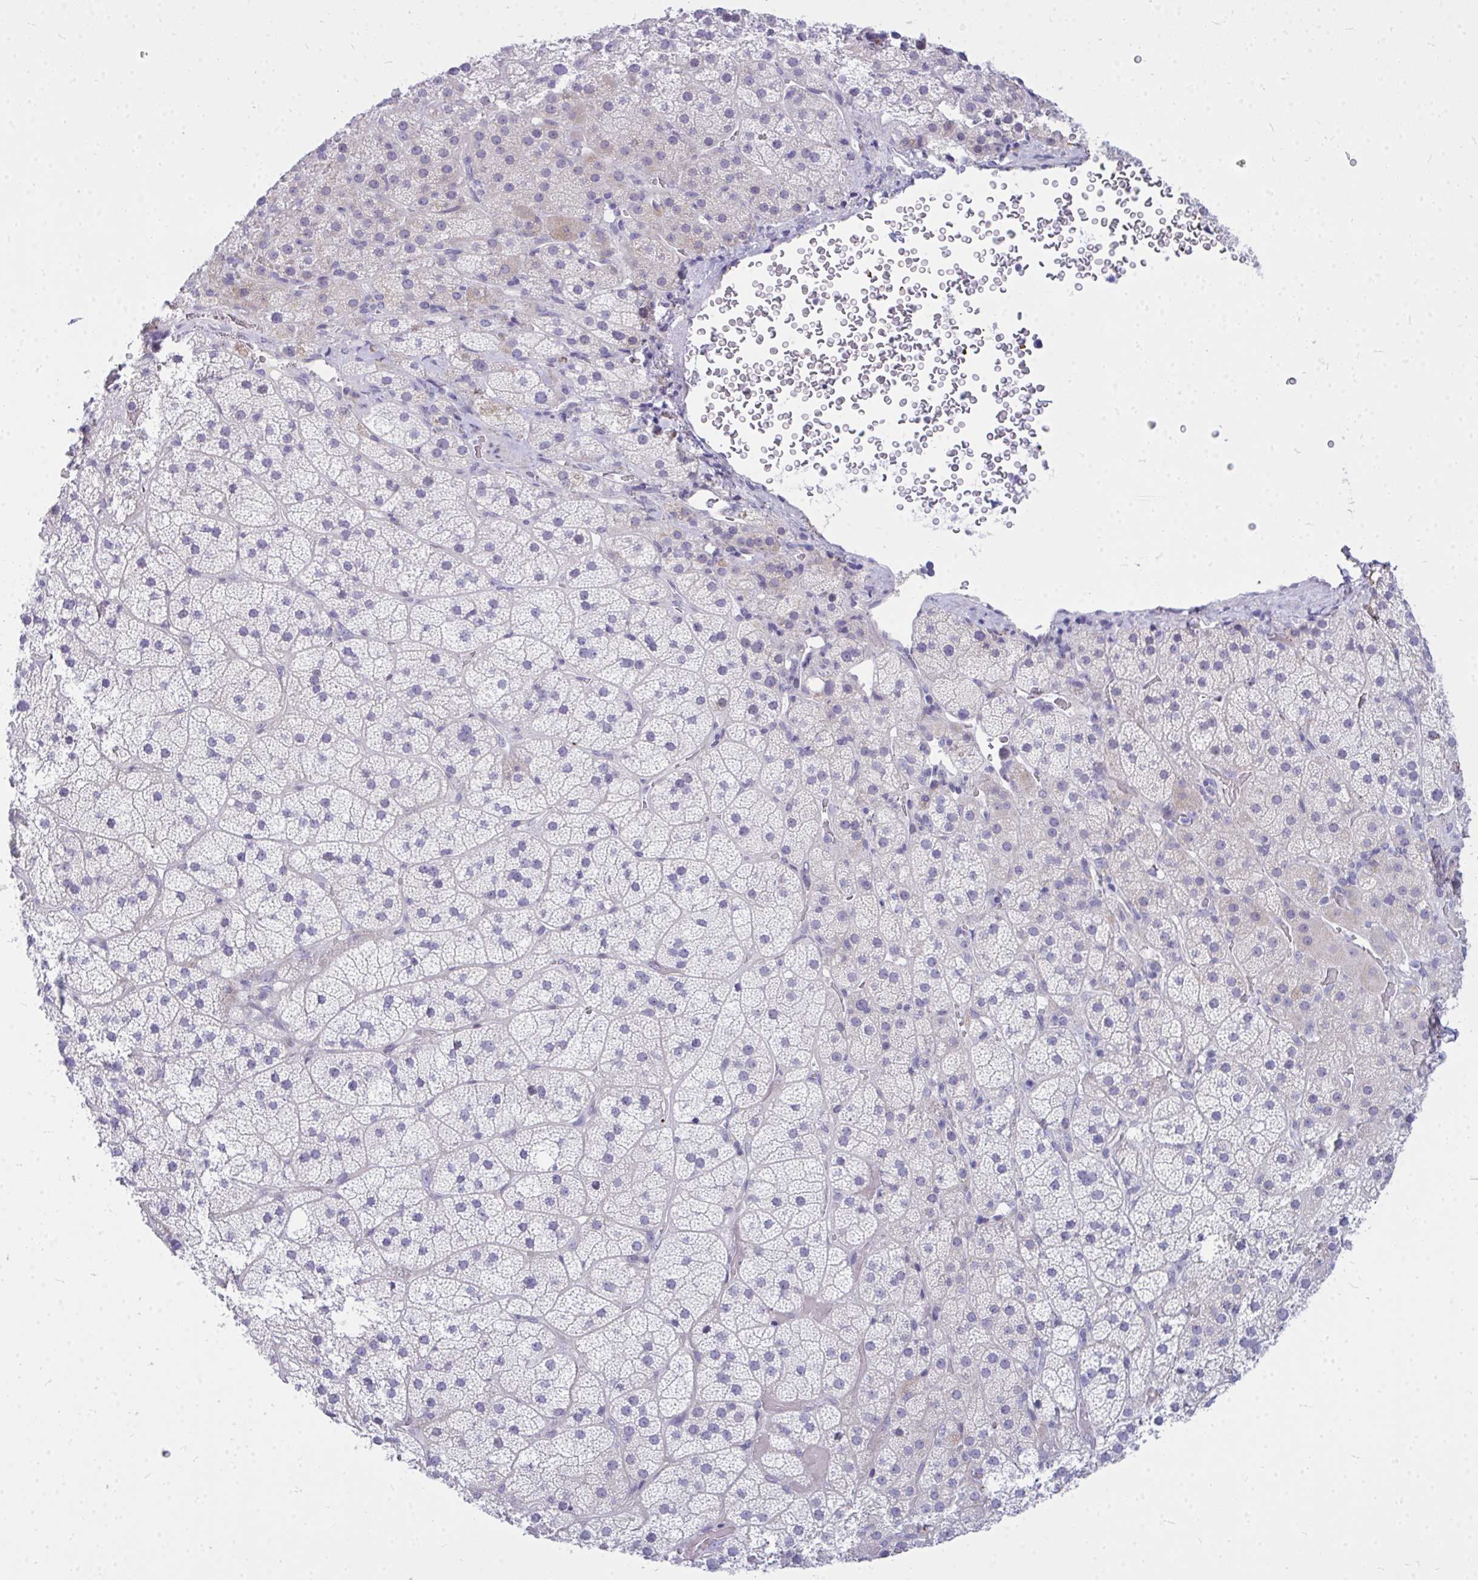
{"staining": {"intensity": "moderate", "quantity": "<25%", "location": "cytoplasmic/membranous"}, "tissue": "adrenal gland", "cell_type": "Glandular cells", "image_type": "normal", "snomed": [{"axis": "morphology", "description": "Normal tissue, NOS"}, {"axis": "topography", "description": "Adrenal gland"}], "caption": "Moderate cytoplasmic/membranous protein expression is present in about <25% of glandular cells in adrenal gland. Nuclei are stained in blue.", "gene": "ZSCAN25", "patient": {"sex": "male", "age": 57}}